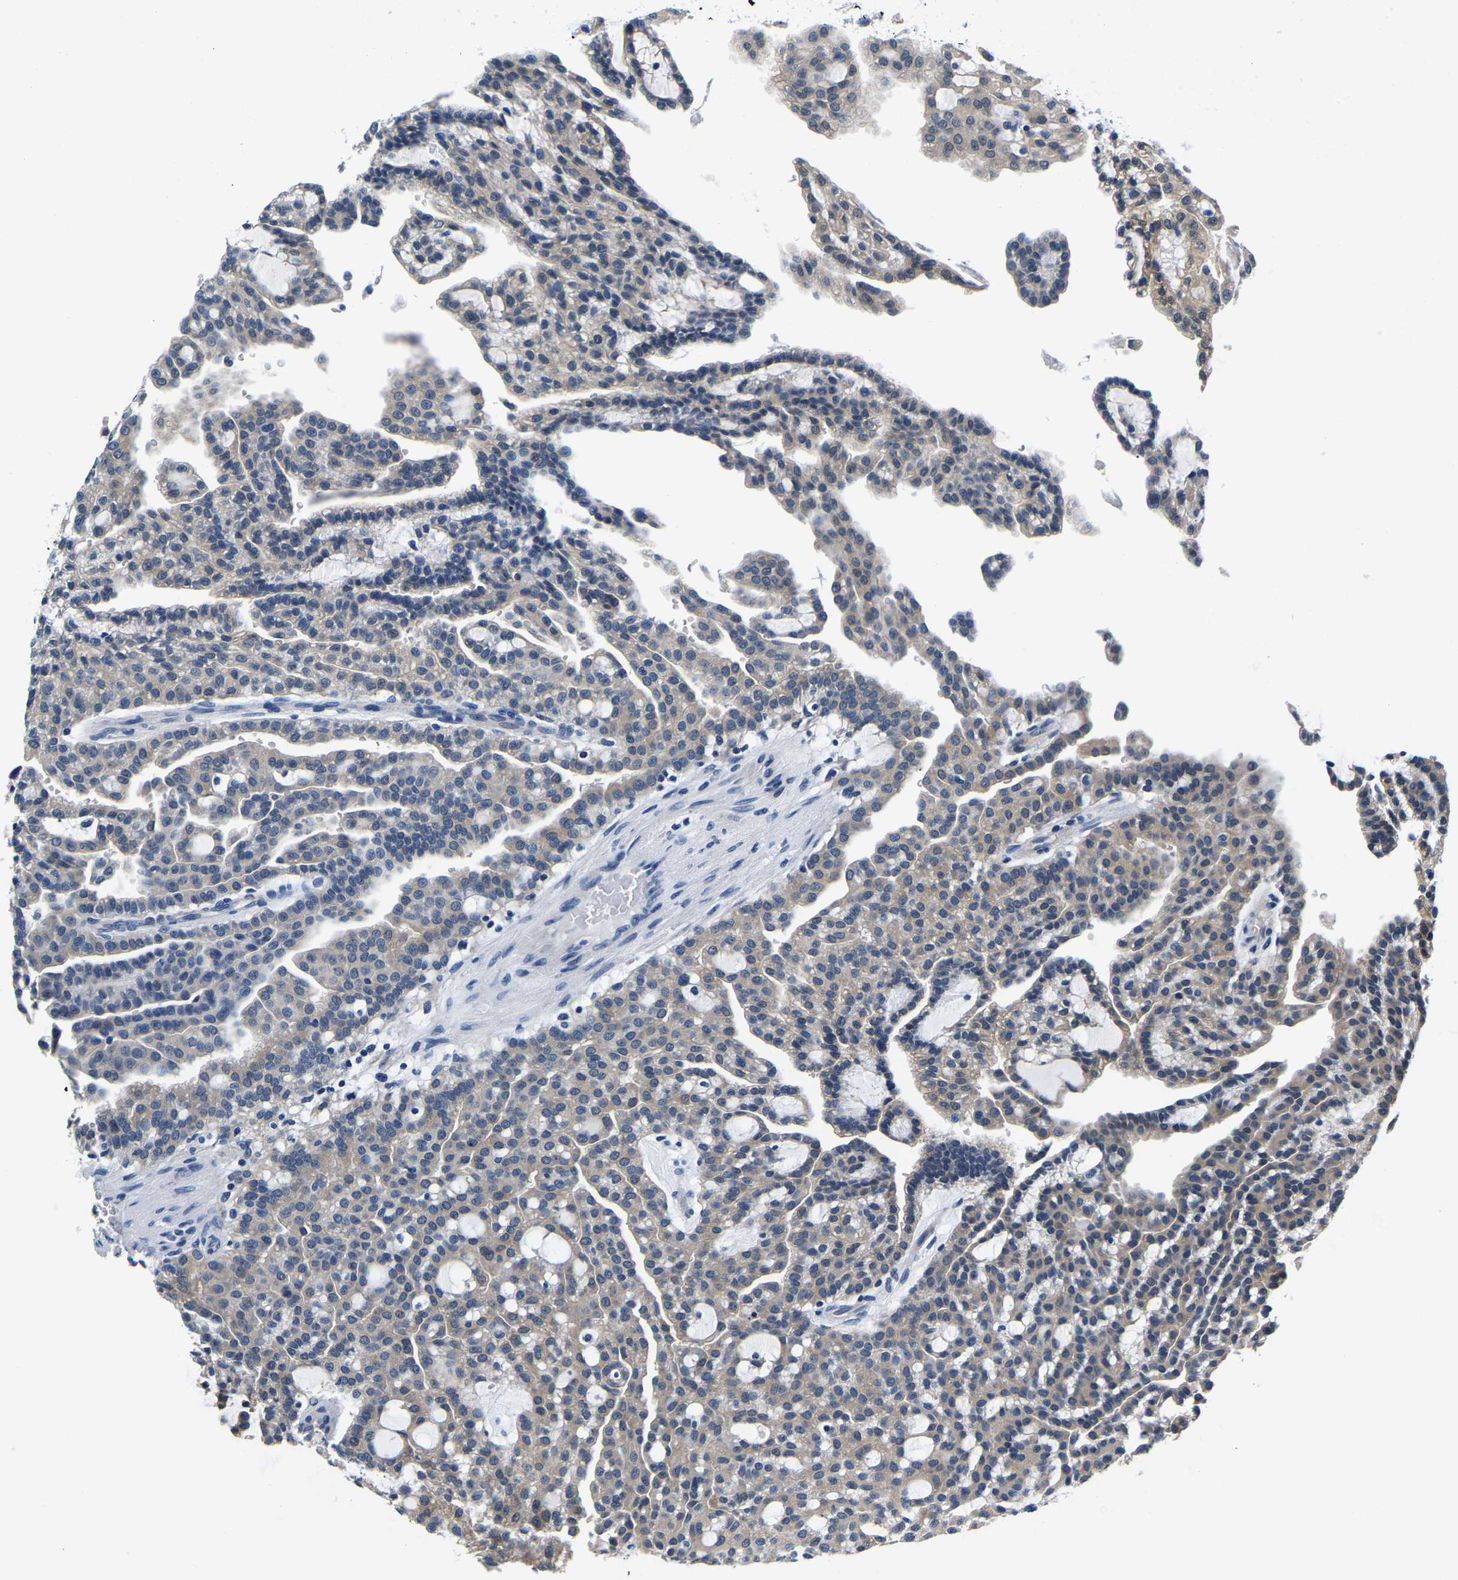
{"staining": {"intensity": "weak", "quantity": "<25%", "location": "cytoplasmic/membranous"}, "tissue": "renal cancer", "cell_type": "Tumor cells", "image_type": "cancer", "snomed": [{"axis": "morphology", "description": "Adenocarcinoma, NOS"}, {"axis": "topography", "description": "Kidney"}], "caption": "A micrograph of renal cancer (adenocarcinoma) stained for a protein displays no brown staining in tumor cells.", "gene": "ACO1", "patient": {"sex": "male", "age": 63}}